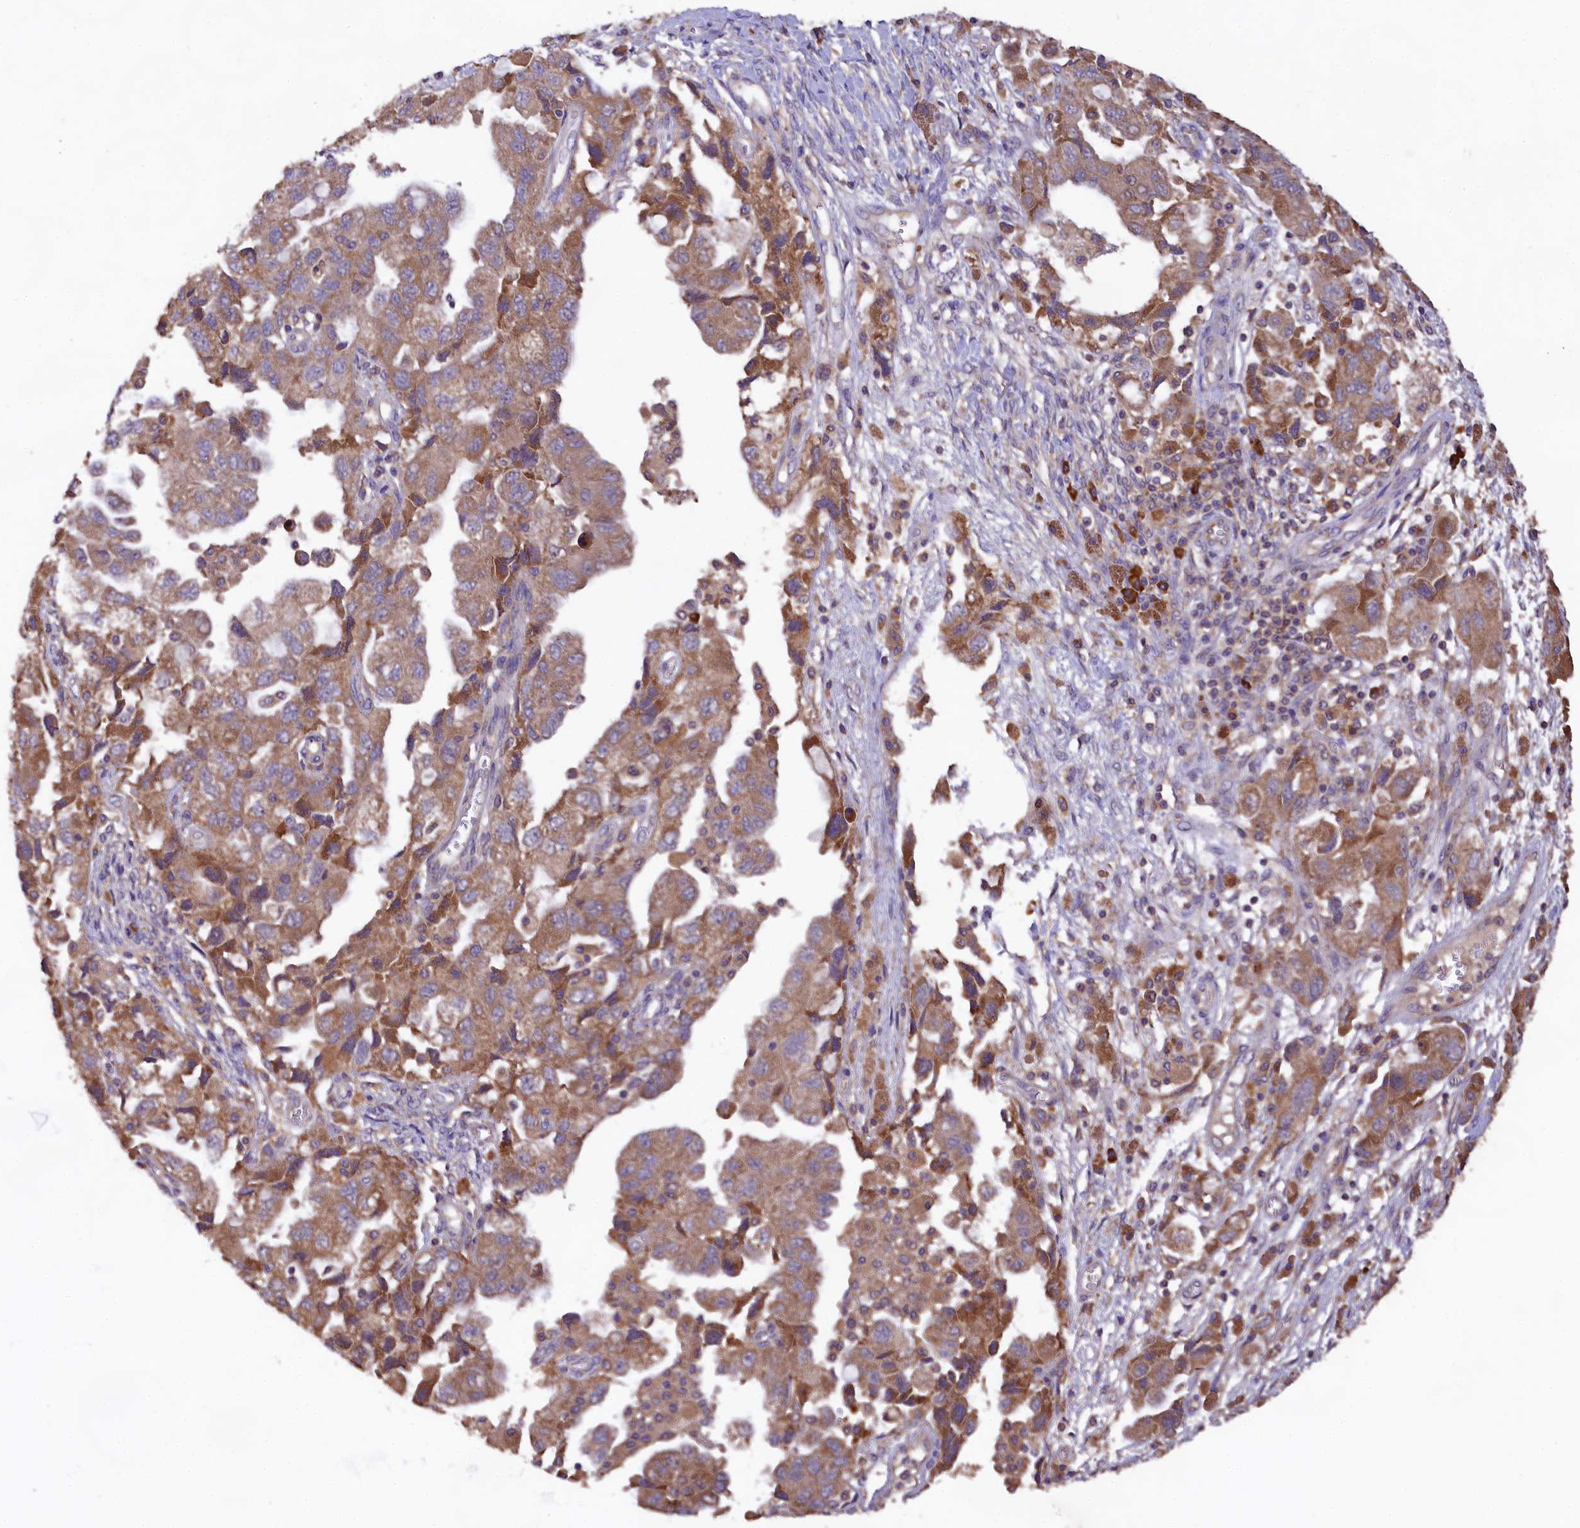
{"staining": {"intensity": "moderate", "quantity": ">75%", "location": "cytoplasmic/membranous"}, "tissue": "ovarian cancer", "cell_type": "Tumor cells", "image_type": "cancer", "snomed": [{"axis": "morphology", "description": "Carcinoma, NOS"}, {"axis": "morphology", "description": "Cystadenocarcinoma, serous, NOS"}, {"axis": "topography", "description": "Ovary"}], "caption": "Tumor cells exhibit moderate cytoplasmic/membranous staining in about >75% of cells in ovarian cancer.", "gene": "ENKD1", "patient": {"sex": "female", "age": 69}}